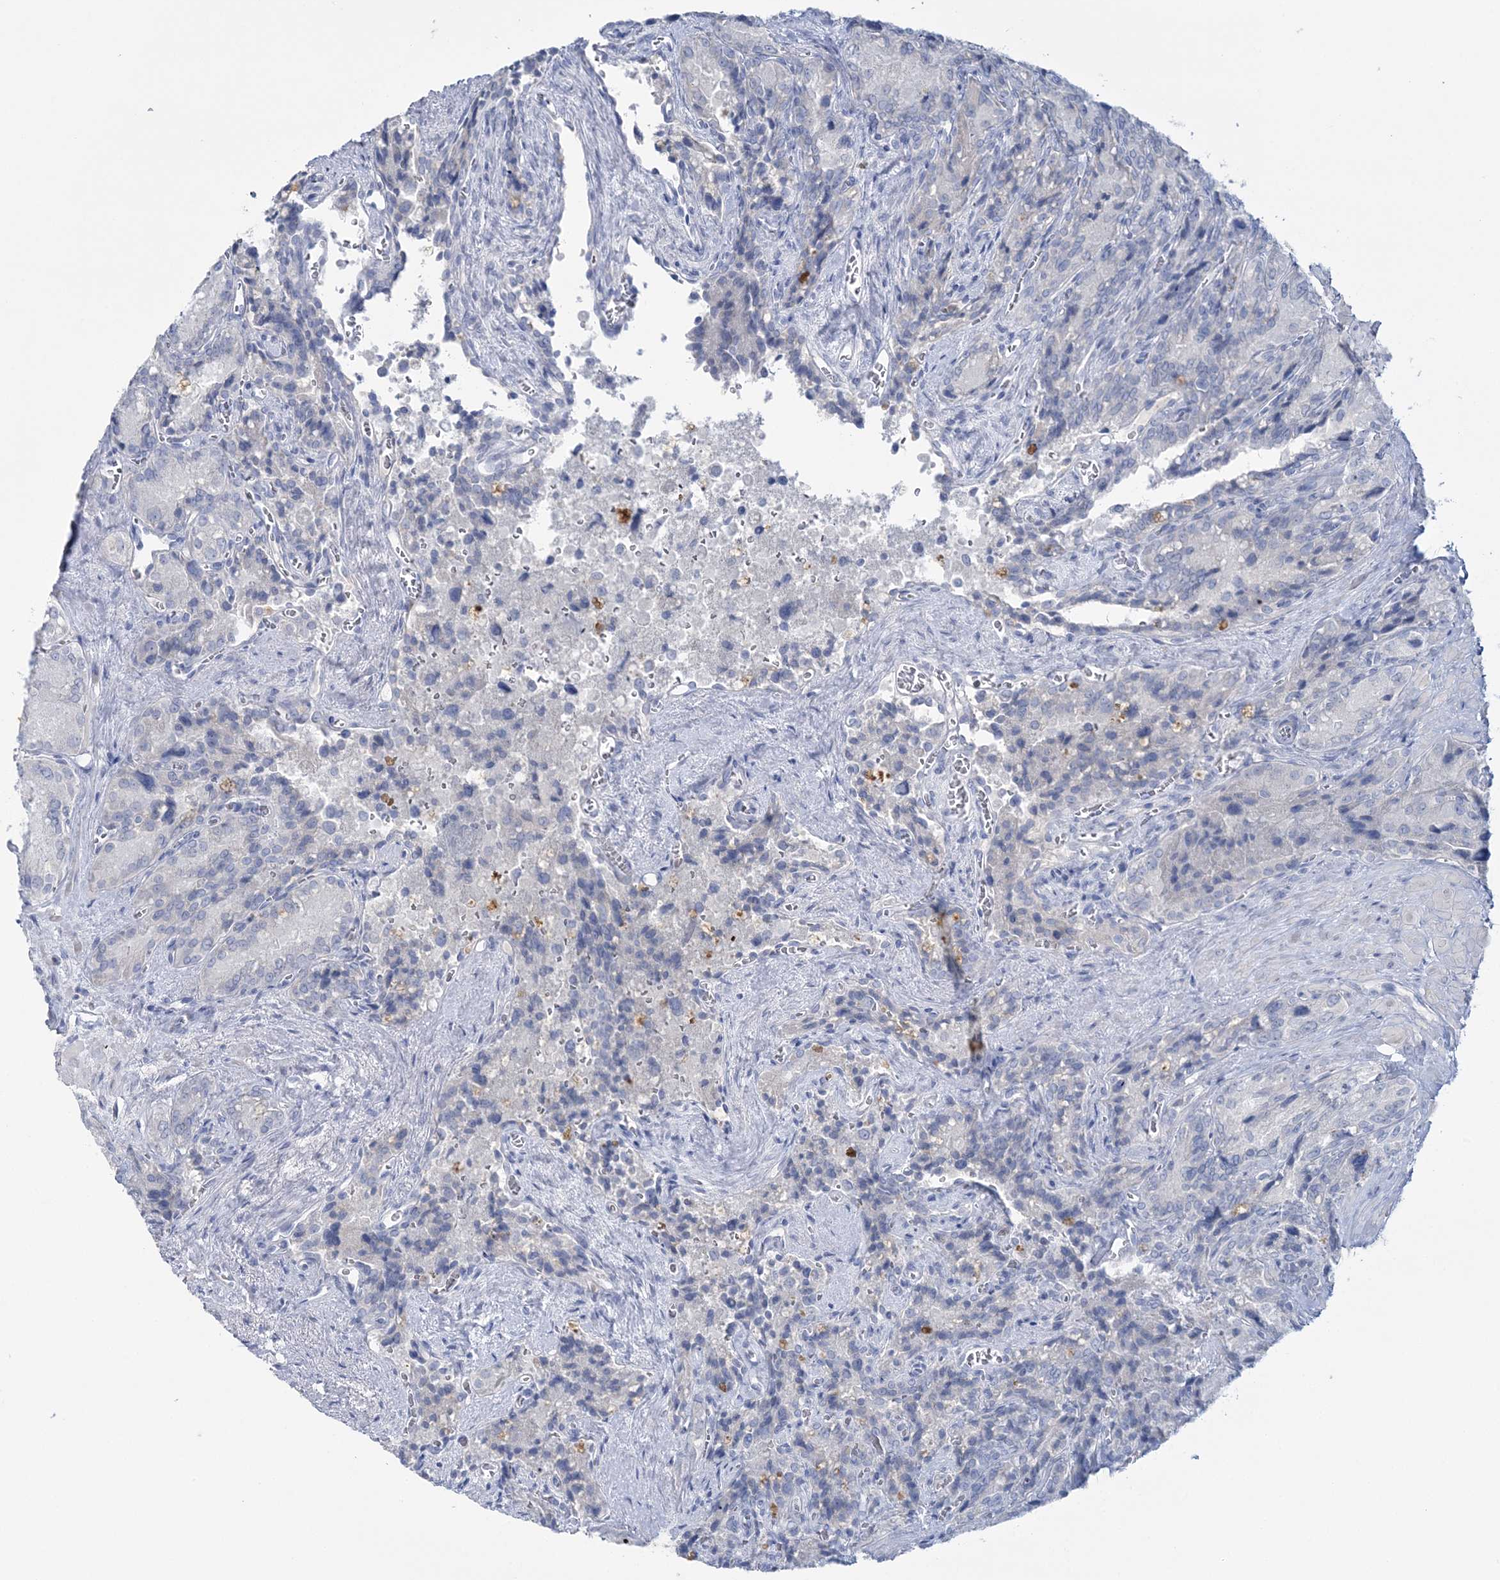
{"staining": {"intensity": "negative", "quantity": "none", "location": "none"}, "tissue": "seminal vesicle", "cell_type": "Glandular cells", "image_type": "normal", "snomed": [{"axis": "morphology", "description": "Normal tissue, NOS"}, {"axis": "topography", "description": "Seminal veicle"}], "caption": "The image demonstrates no staining of glandular cells in unremarkable seminal vesicle.", "gene": "WDSUB1", "patient": {"sex": "male", "age": 62}}